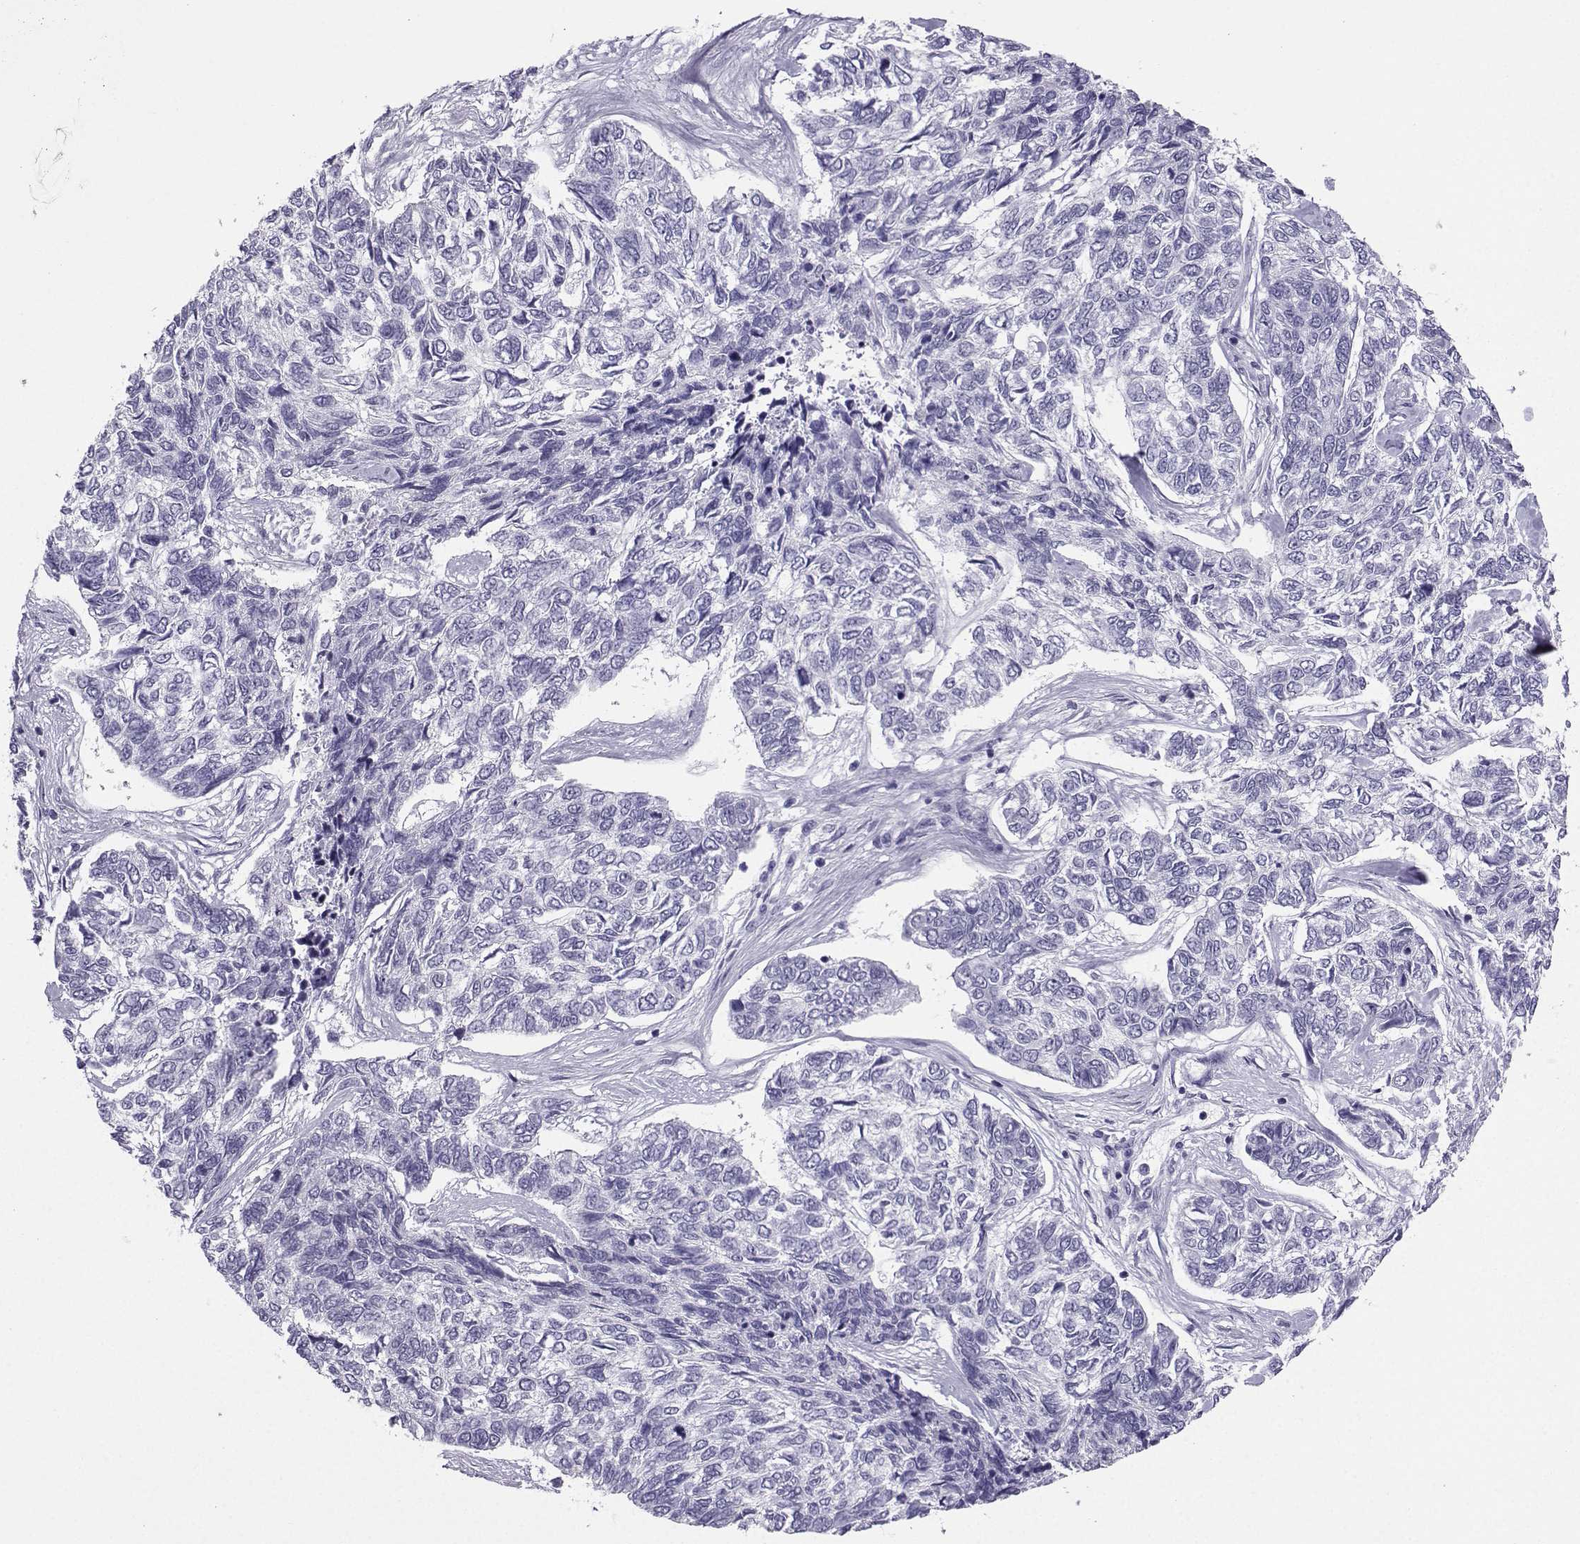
{"staining": {"intensity": "negative", "quantity": "none", "location": "none"}, "tissue": "skin cancer", "cell_type": "Tumor cells", "image_type": "cancer", "snomed": [{"axis": "morphology", "description": "Basal cell carcinoma"}, {"axis": "topography", "description": "Skin"}], "caption": "This is an immunohistochemistry image of skin cancer. There is no expression in tumor cells.", "gene": "NEFL", "patient": {"sex": "female", "age": 65}}